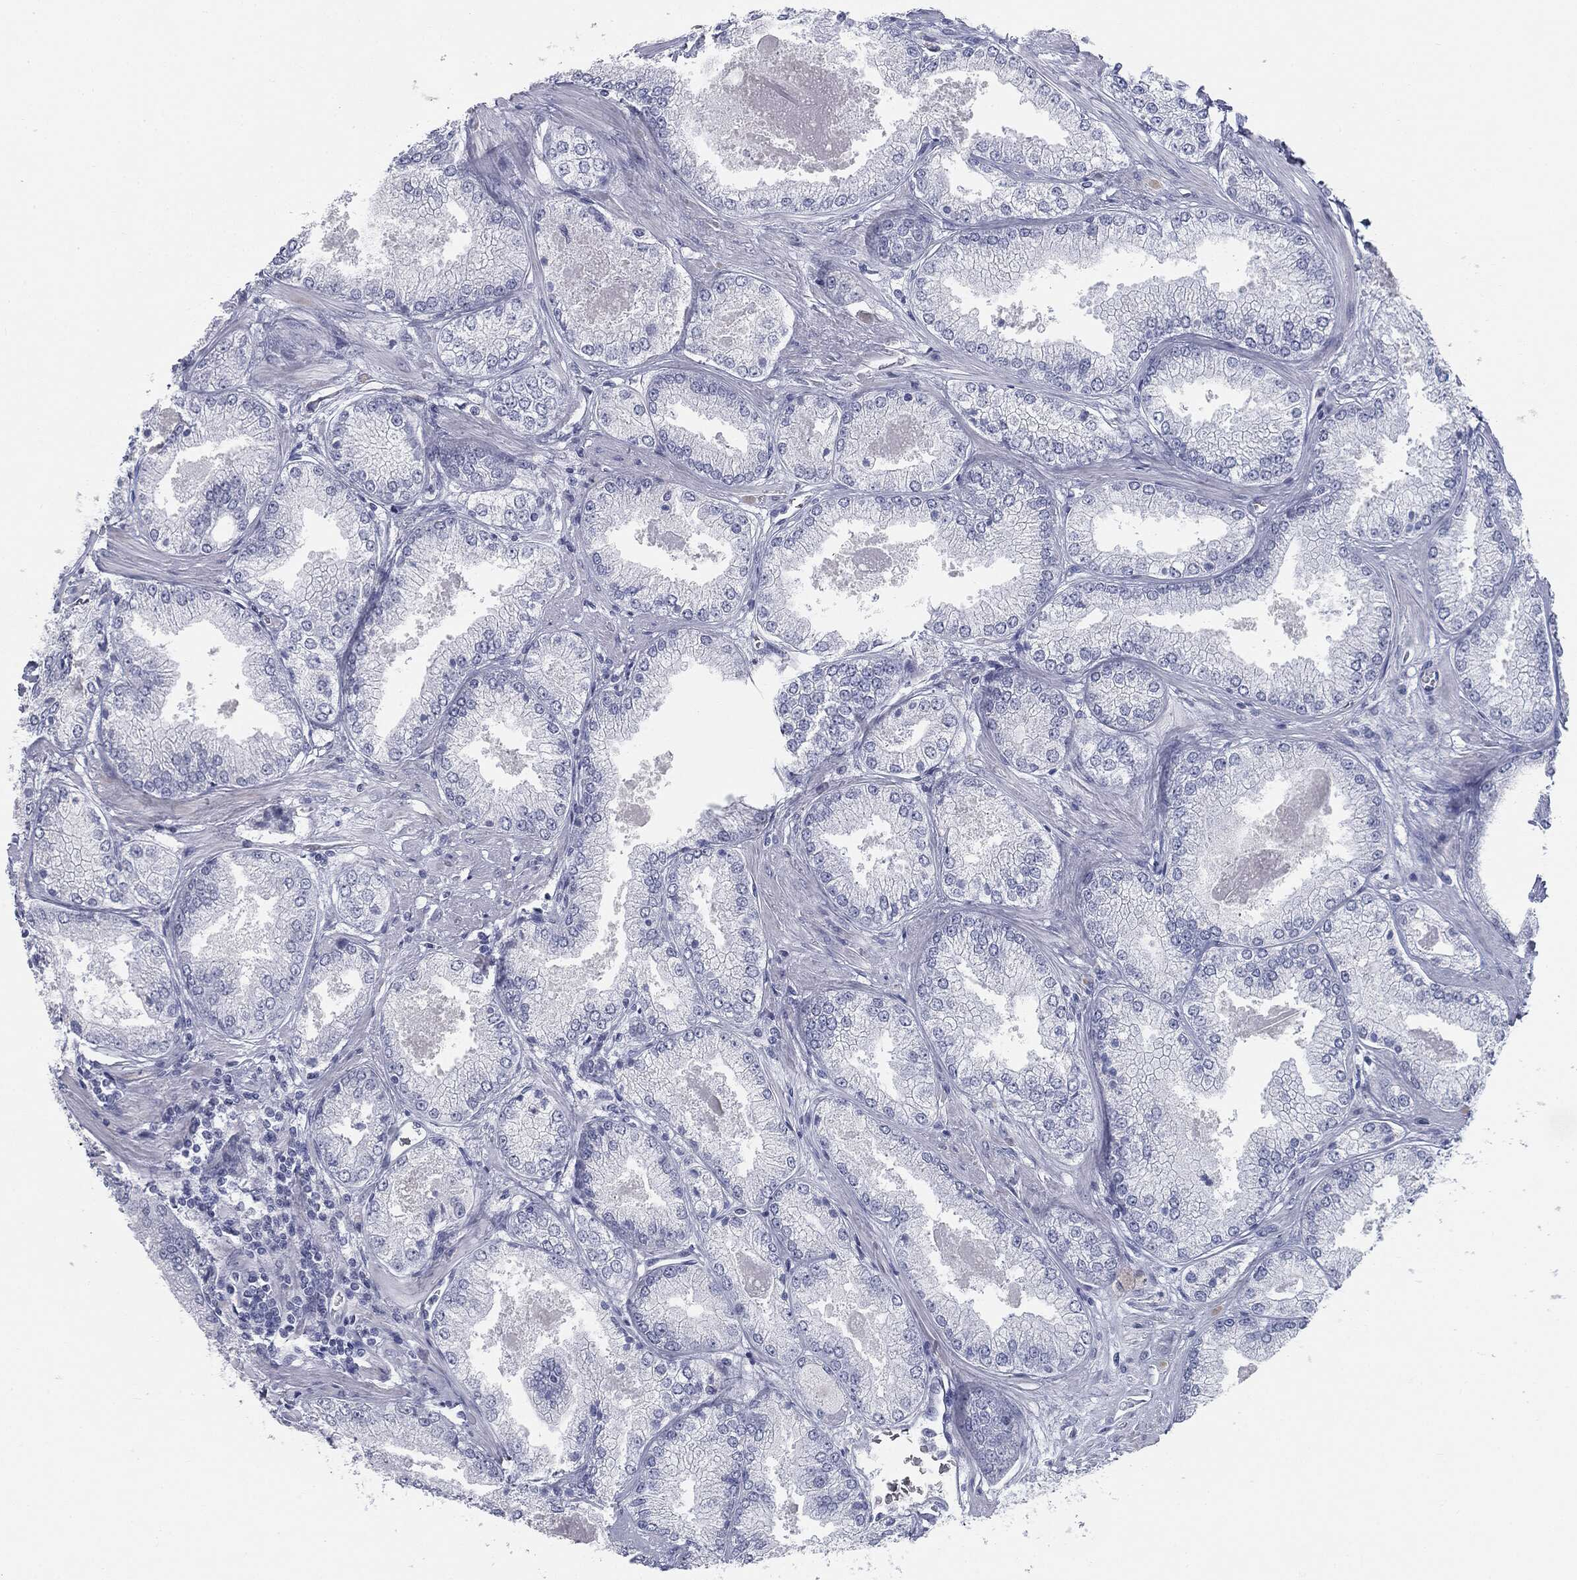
{"staining": {"intensity": "negative", "quantity": "none", "location": "none"}, "tissue": "prostate cancer", "cell_type": "Tumor cells", "image_type": "cancer", "snomed": [{"axis": "morphology", "description": "Adenocarcinoma, Low grade"}, {"axis": "topography", "description": "Prostate"}], "caption": "Tumor cells are negative for protein expression in human prostate cancer.", "gene": "TPO", "patient": {"sex": "male", "age": 68}}